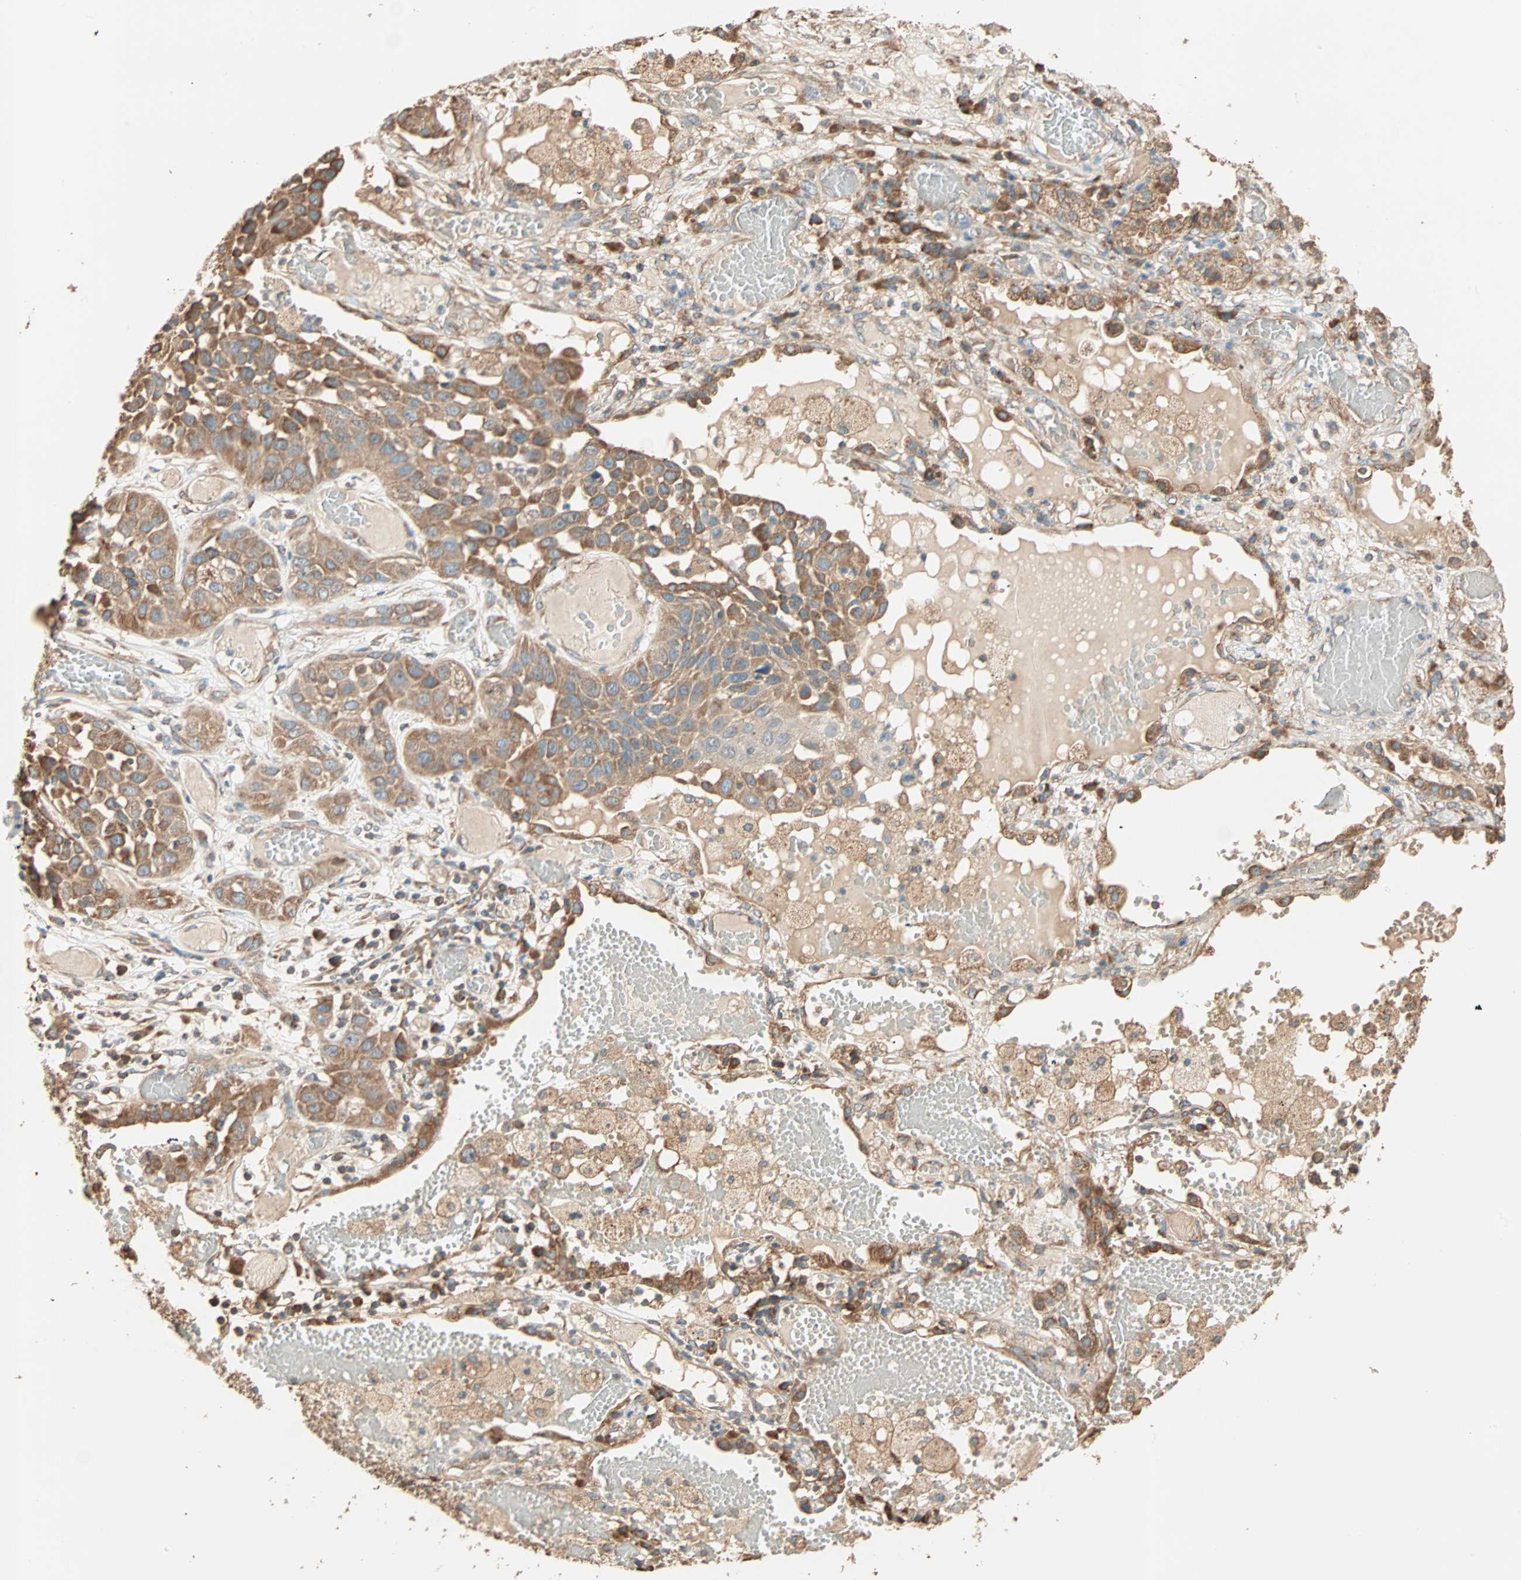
{"staining": {"intensity": "moderate", "quantity": ">75%", "location": "cytoplasmic/membranous"}, "tissue": "lung cancer", "cell_type": "Tumor cells", "image_type": "cancer", "snomed": [{"axis": "morphology", "description": "Squamous cell carcinoma, NOS"}, {"axis": "topography", "description": "Lung"}], "caption": "This is a micrograph of immunohistochemistry (IHC) staining of lung cancer (squamous cell carcinoma), which shows moderate positivity in the cytoplasmic/membranous of tumor cells.", "gene": "EIF4G2", "patient": {"sex": "male", "age": 71}}